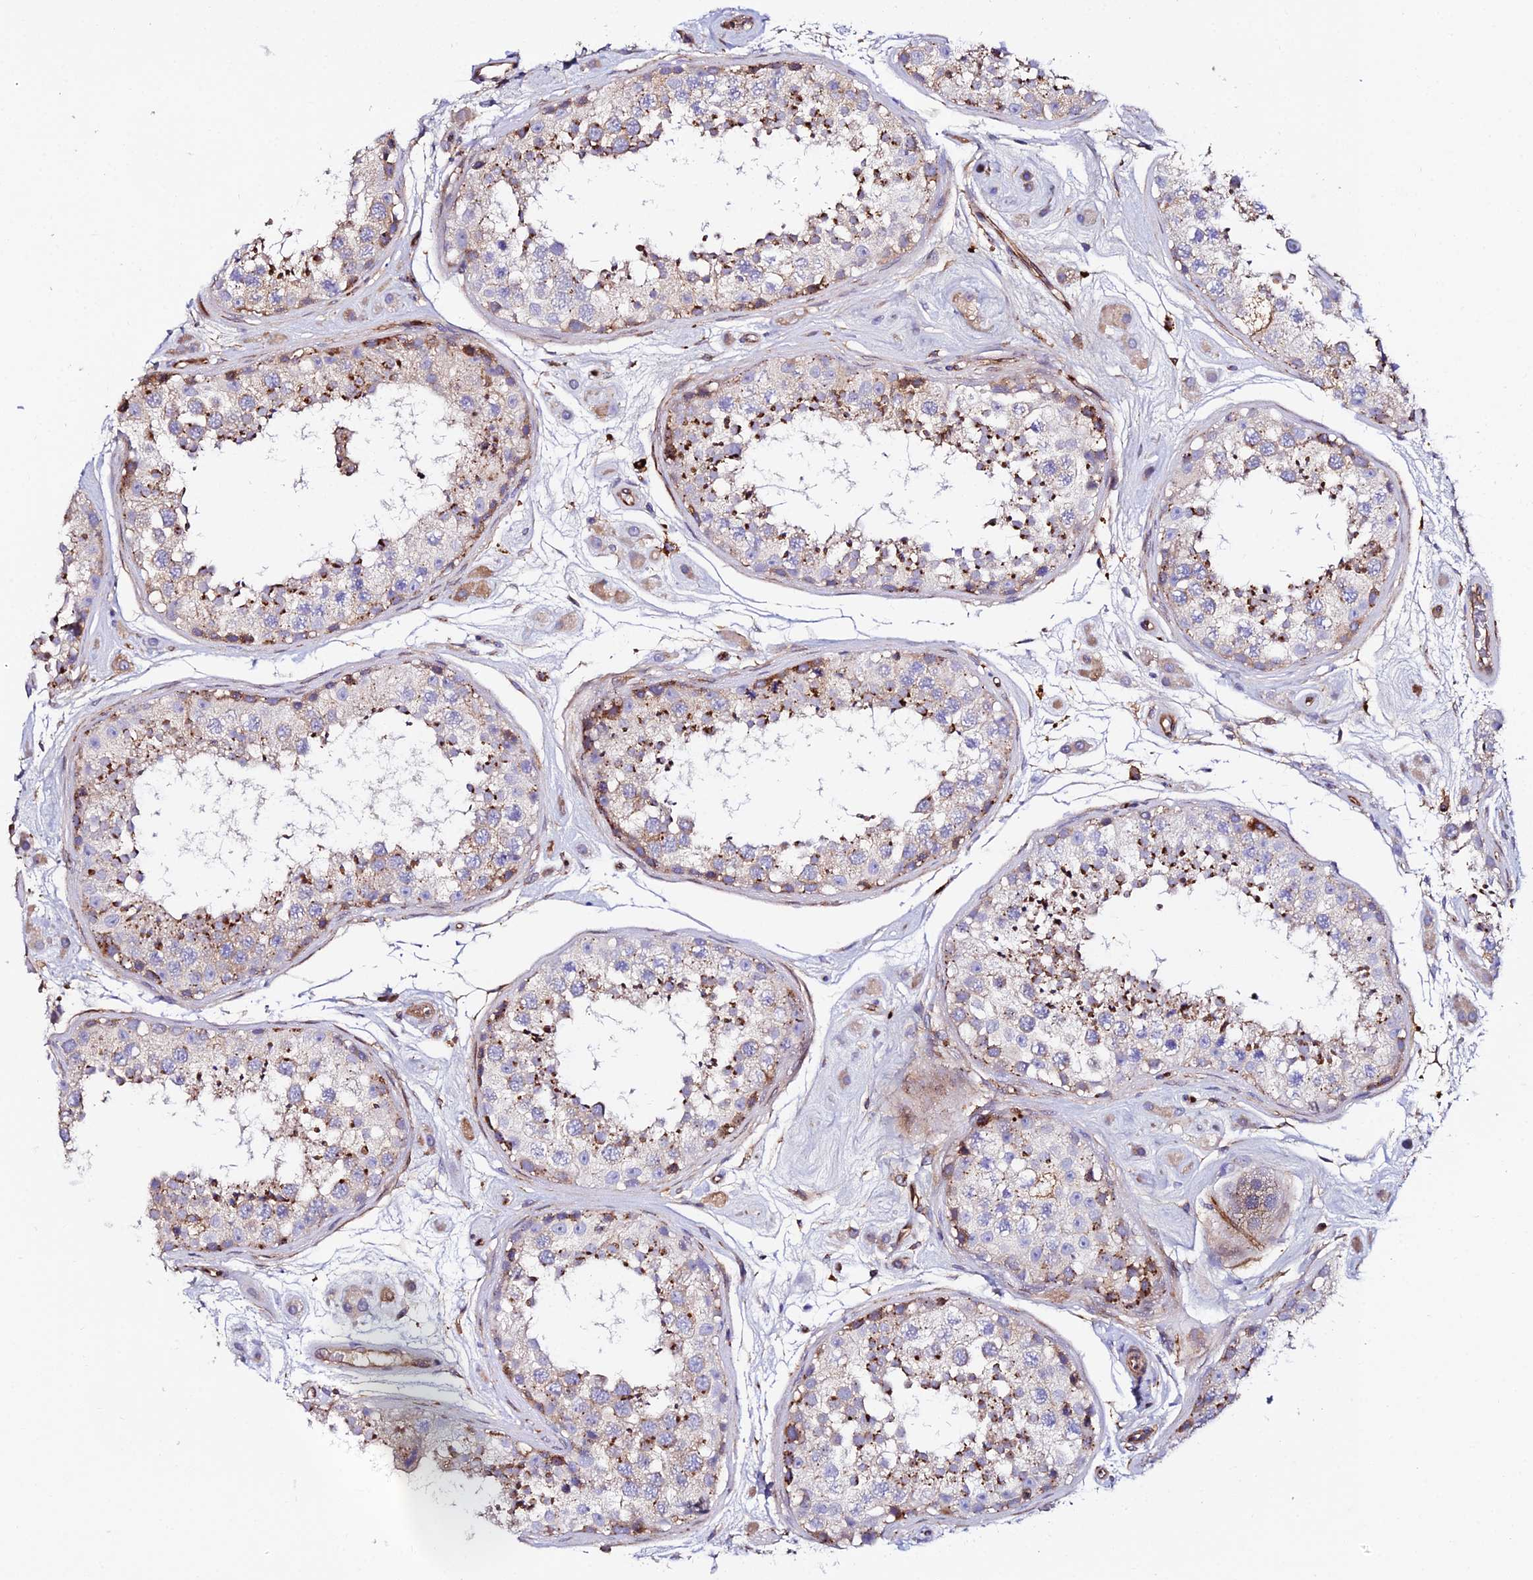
{"staining": {"intensity": "strong", "quantity": "25%-75%", "location": "cytoplasmic/membranous"}, "tissue": "testis", "cell_type": "Cells in seminiferous ducts", "image_type": "normal", "snomed": [{"axis": "morphology", "description": "Normal tissue, NOS"}, {"axis": "topography", "description": "Testis"}], "caption": "This is a histology image of immunohistochemistry (IHC) staining of unremarkable testis, which shows strong staining in the cytoplasmic/membranous of cells in seminiferous ducts.", "gene": "TRPV2", "patient": {"sex": "male", "age": 25}}